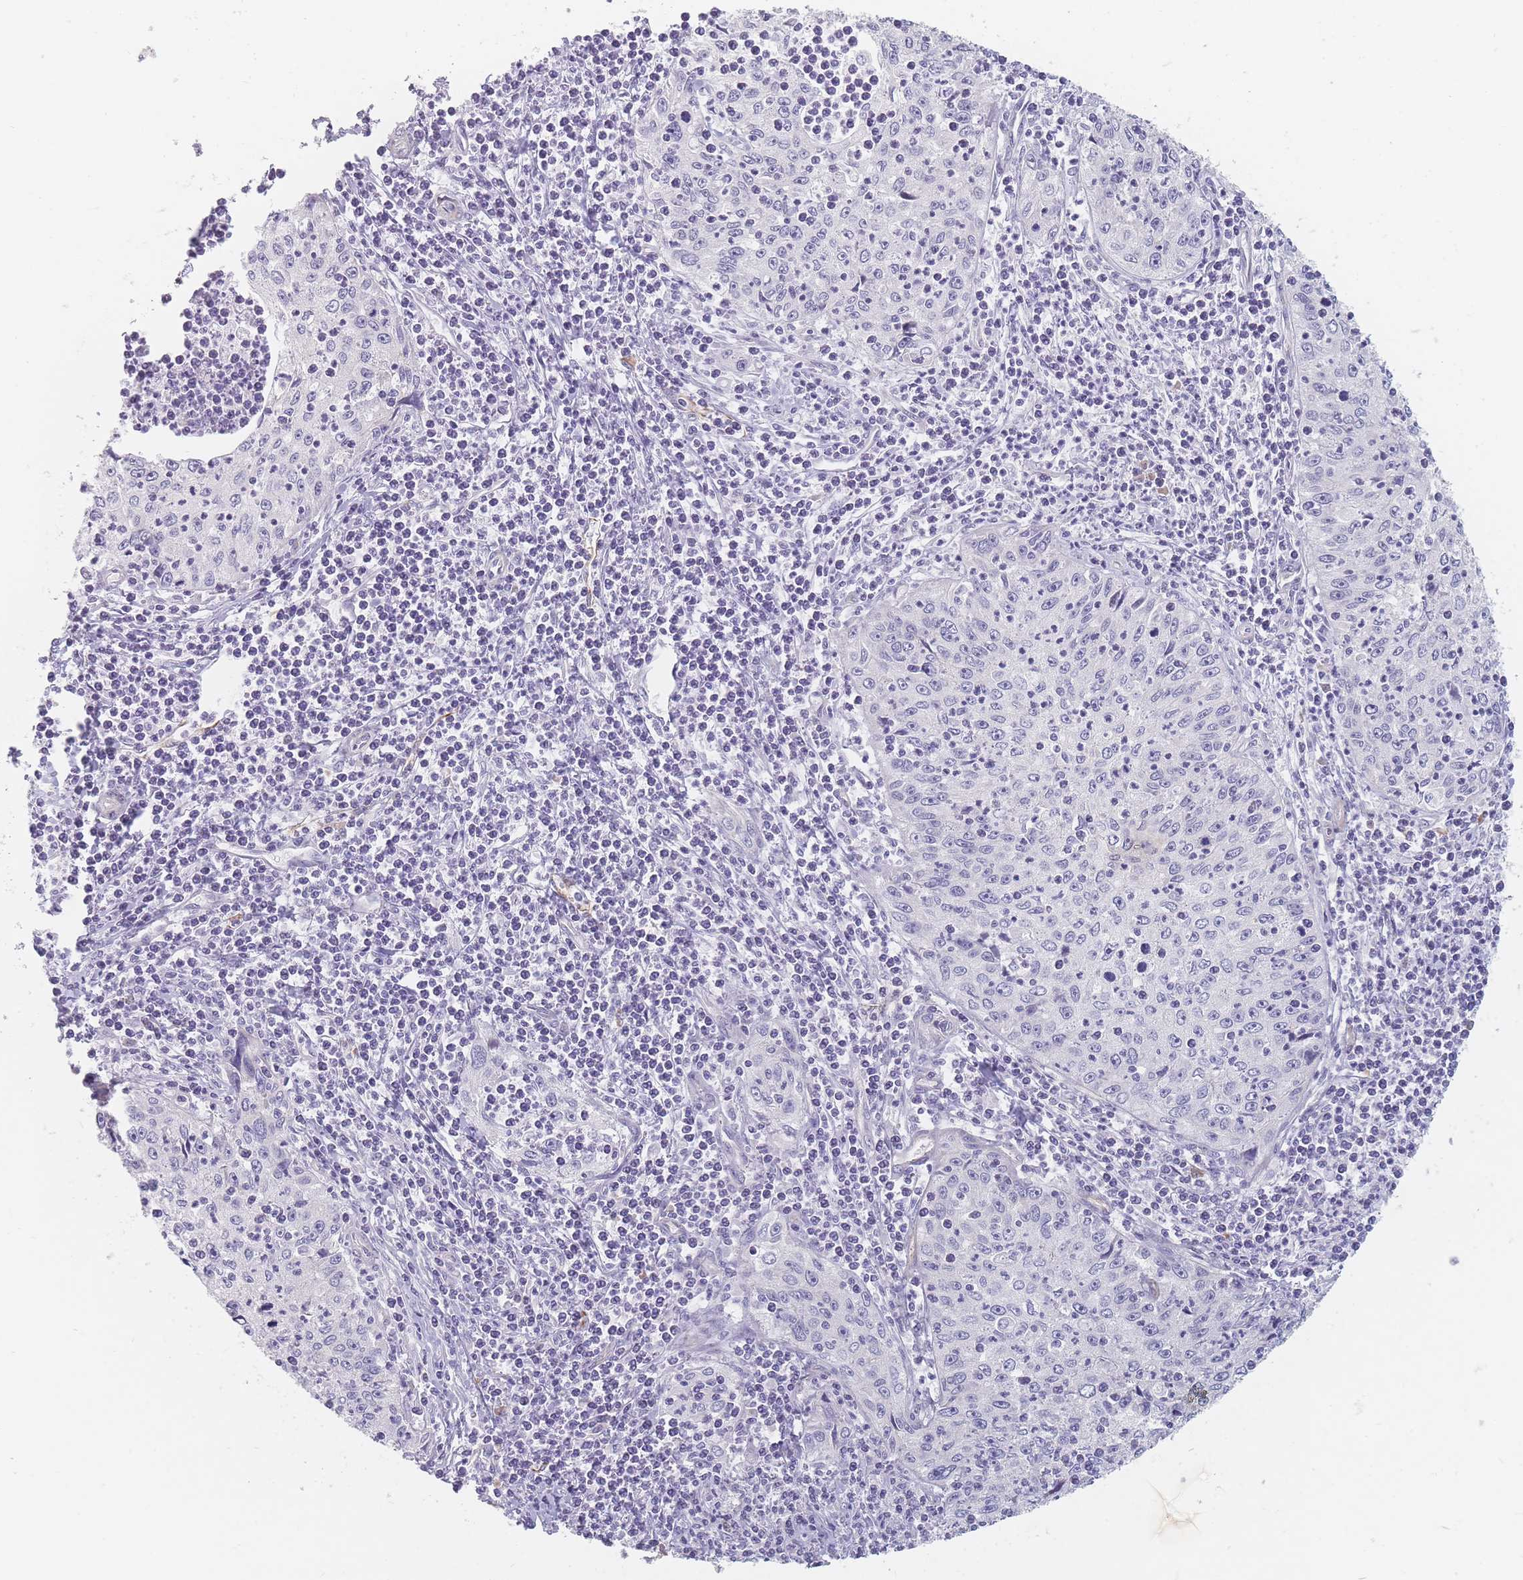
{"staining": {"intensity": "negative", "quantity": "none", "location": "none"}, "tissue": "cervical cancer", "cell_type": "Tumor cells", "image_type": "cancer", "snomed": [{"axis": "morphology", "description": "Squamous cell carcinoma, NOS"}, {"axis": "topography", "description": "Cervix"}], "caption": "Tumor cells are negative for protein expression in human cervical cancer. (DAB immunohistochemistry, high magnification).", "gene": "ERBIN", "patient": {"sex": "female", "age": 30}}